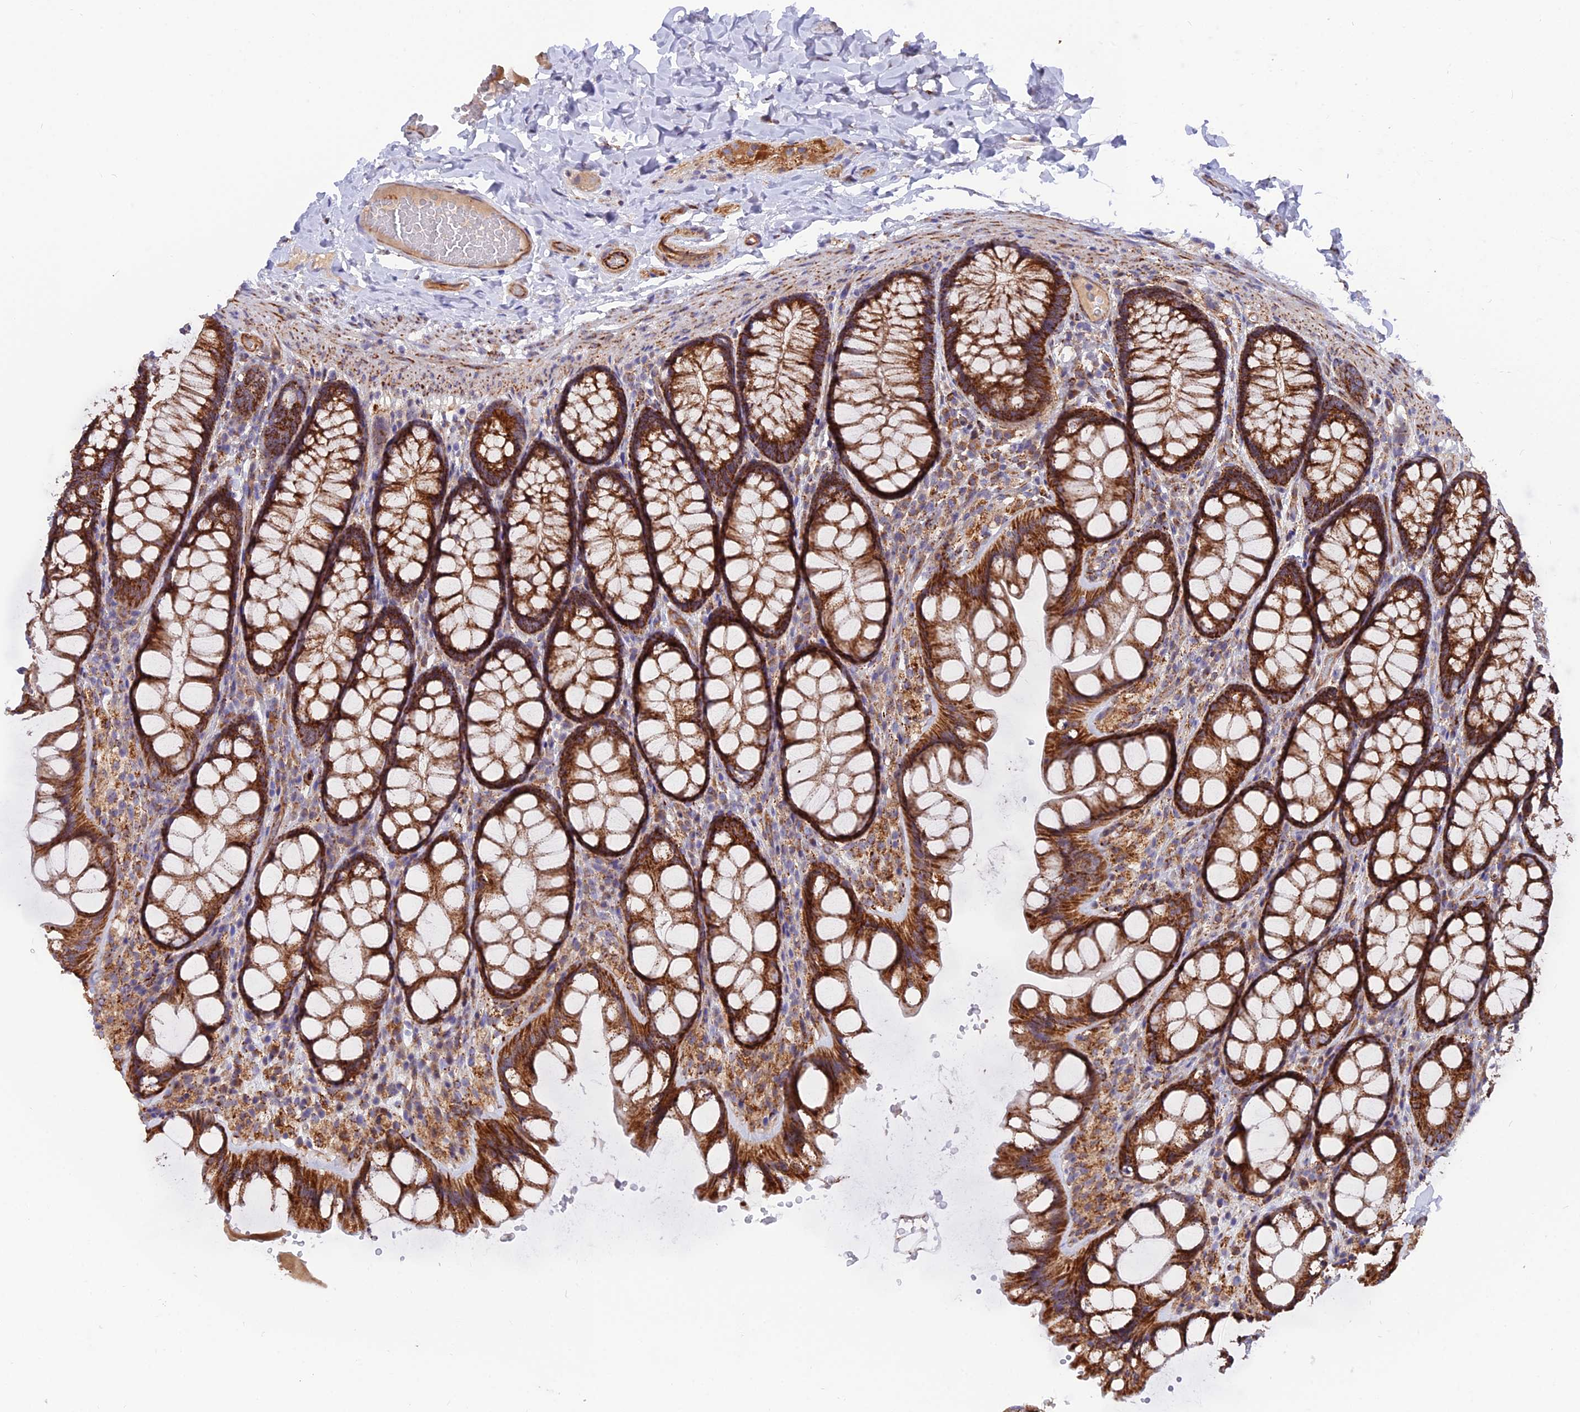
{"staining": {"intensity": "moderate", "quantity": ">75%", "location": "cytoplasmic/membranous"}, "tissue": "colon", "cell_type": "Endothelial cells", "image_type": "normal", "snomed": [{"axis": "morphology", "description": "Normal tissue, NOS"}, {"axis": "topography", "description": "Colon"}], "caption": "This is a histology image of IHC staining of benign colon, which shows moderate expression in the cytoplasmic/membranous of endothelial cells.", "gene": "TIGD6", "patient": {"sex": "male", "age": 47}}